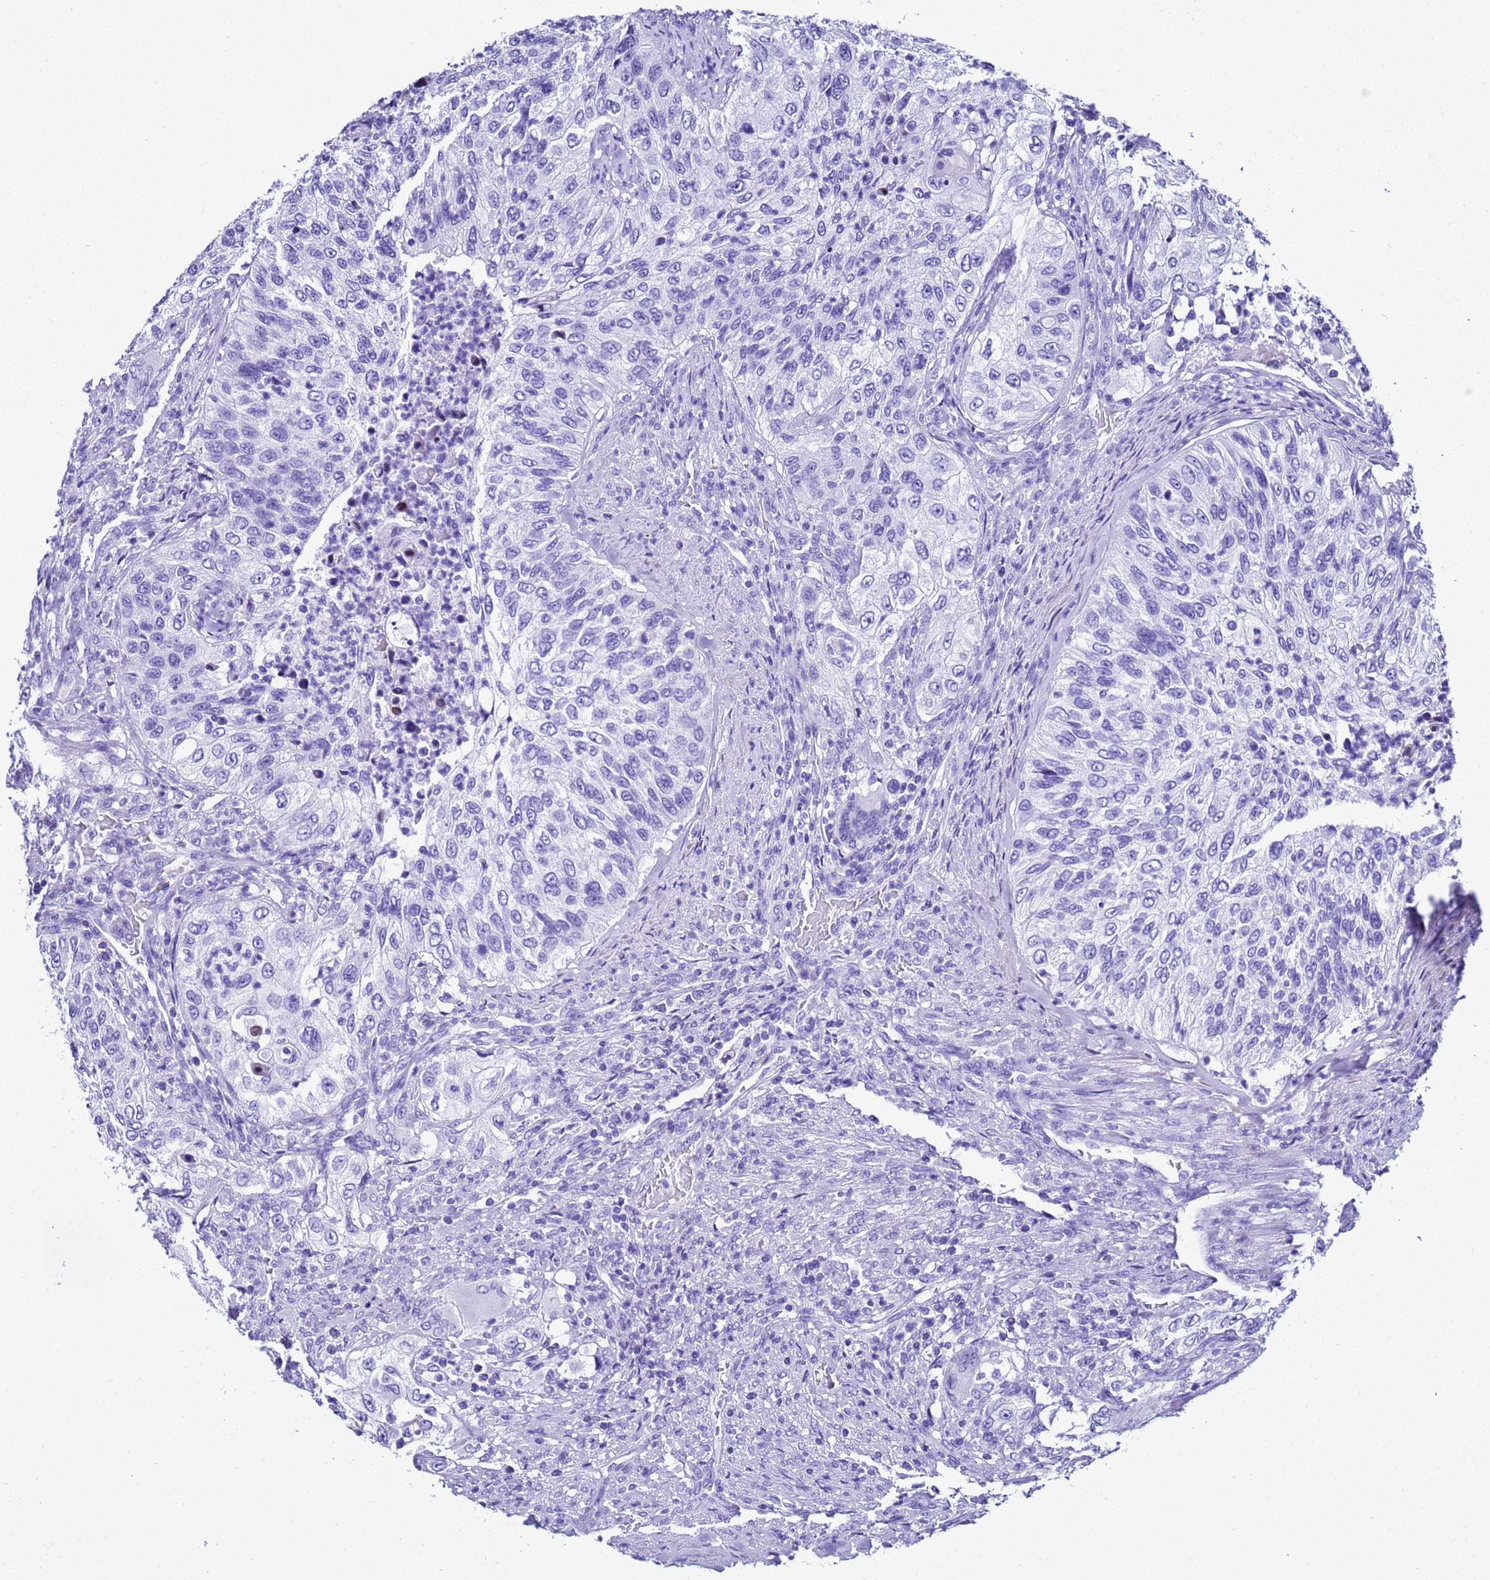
{"staining": {"intensity": "negative", "quantity": "none", "location": "none"}, "tissue": "urothelial cancer", "cell_type": "Tumor cells", "image_type": "cancer", "snomed": [{"axis": "morphology", "description": "Urothelial carcinoma, High grade"}, {"axis": "topography", "description": "Urinary bladder"}], "caption": "Immunohistochemical staining of urothelial cancer displays no significant expression in tumor cells.", "gene": "UGT2B10", "patient": {"sex": "female", "age": 60}}